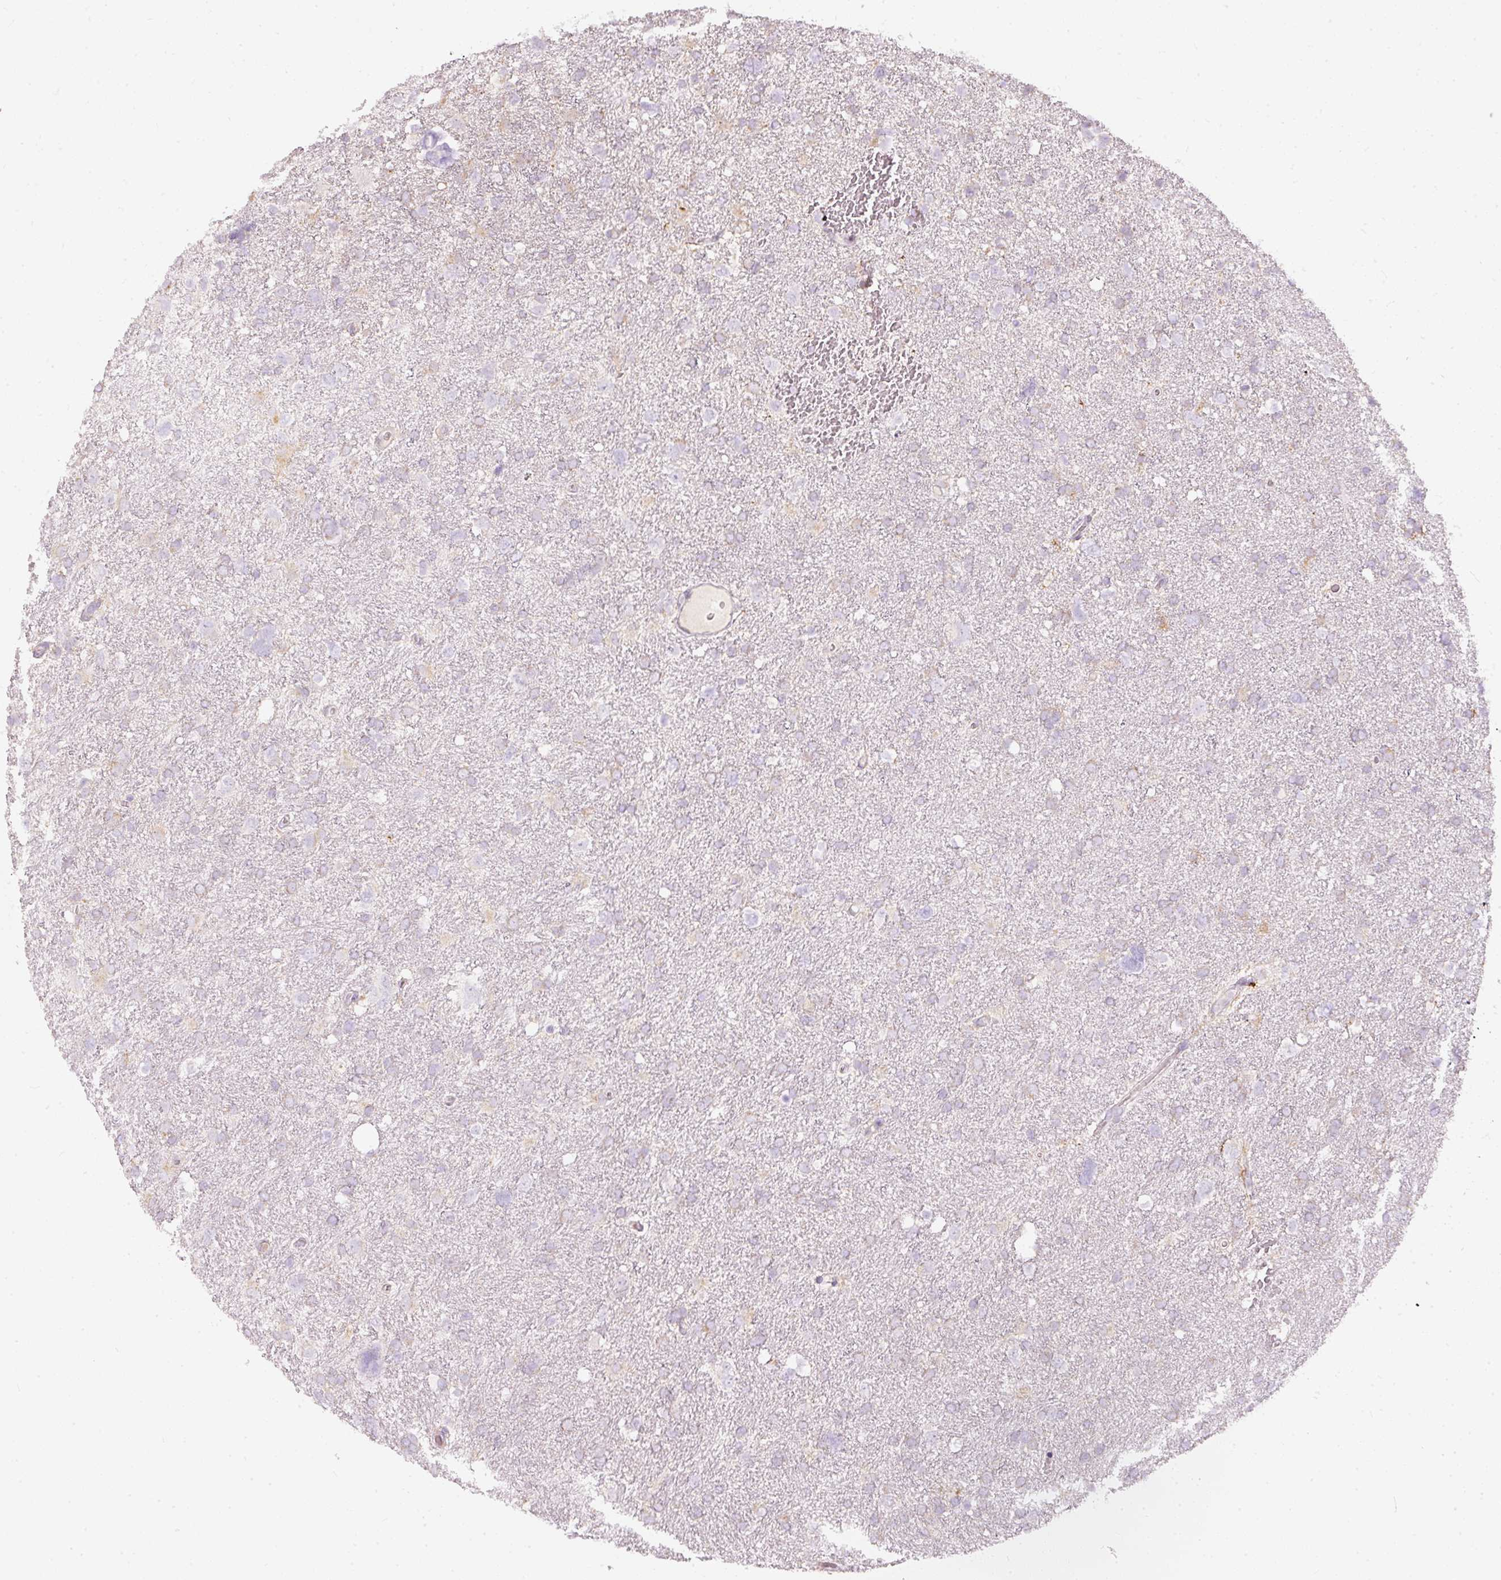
{"staining": {"intensity": "negative", "quantity": "none", "location": "none"}, "tissue": "glioma", "cell_type": "Tumor cells", "image_type": "cancer", "snomed": [{"axis": "morphology", "description": "Glioma, malignant, High grade"}, {"axis": "topography", "description": "Brain"}], "caption": "Immunohistochemical staining of human glioma shows no significant expression in tumor cells.", "gene": "RNF39", "patient": {"sex": "male", "age": 61}}